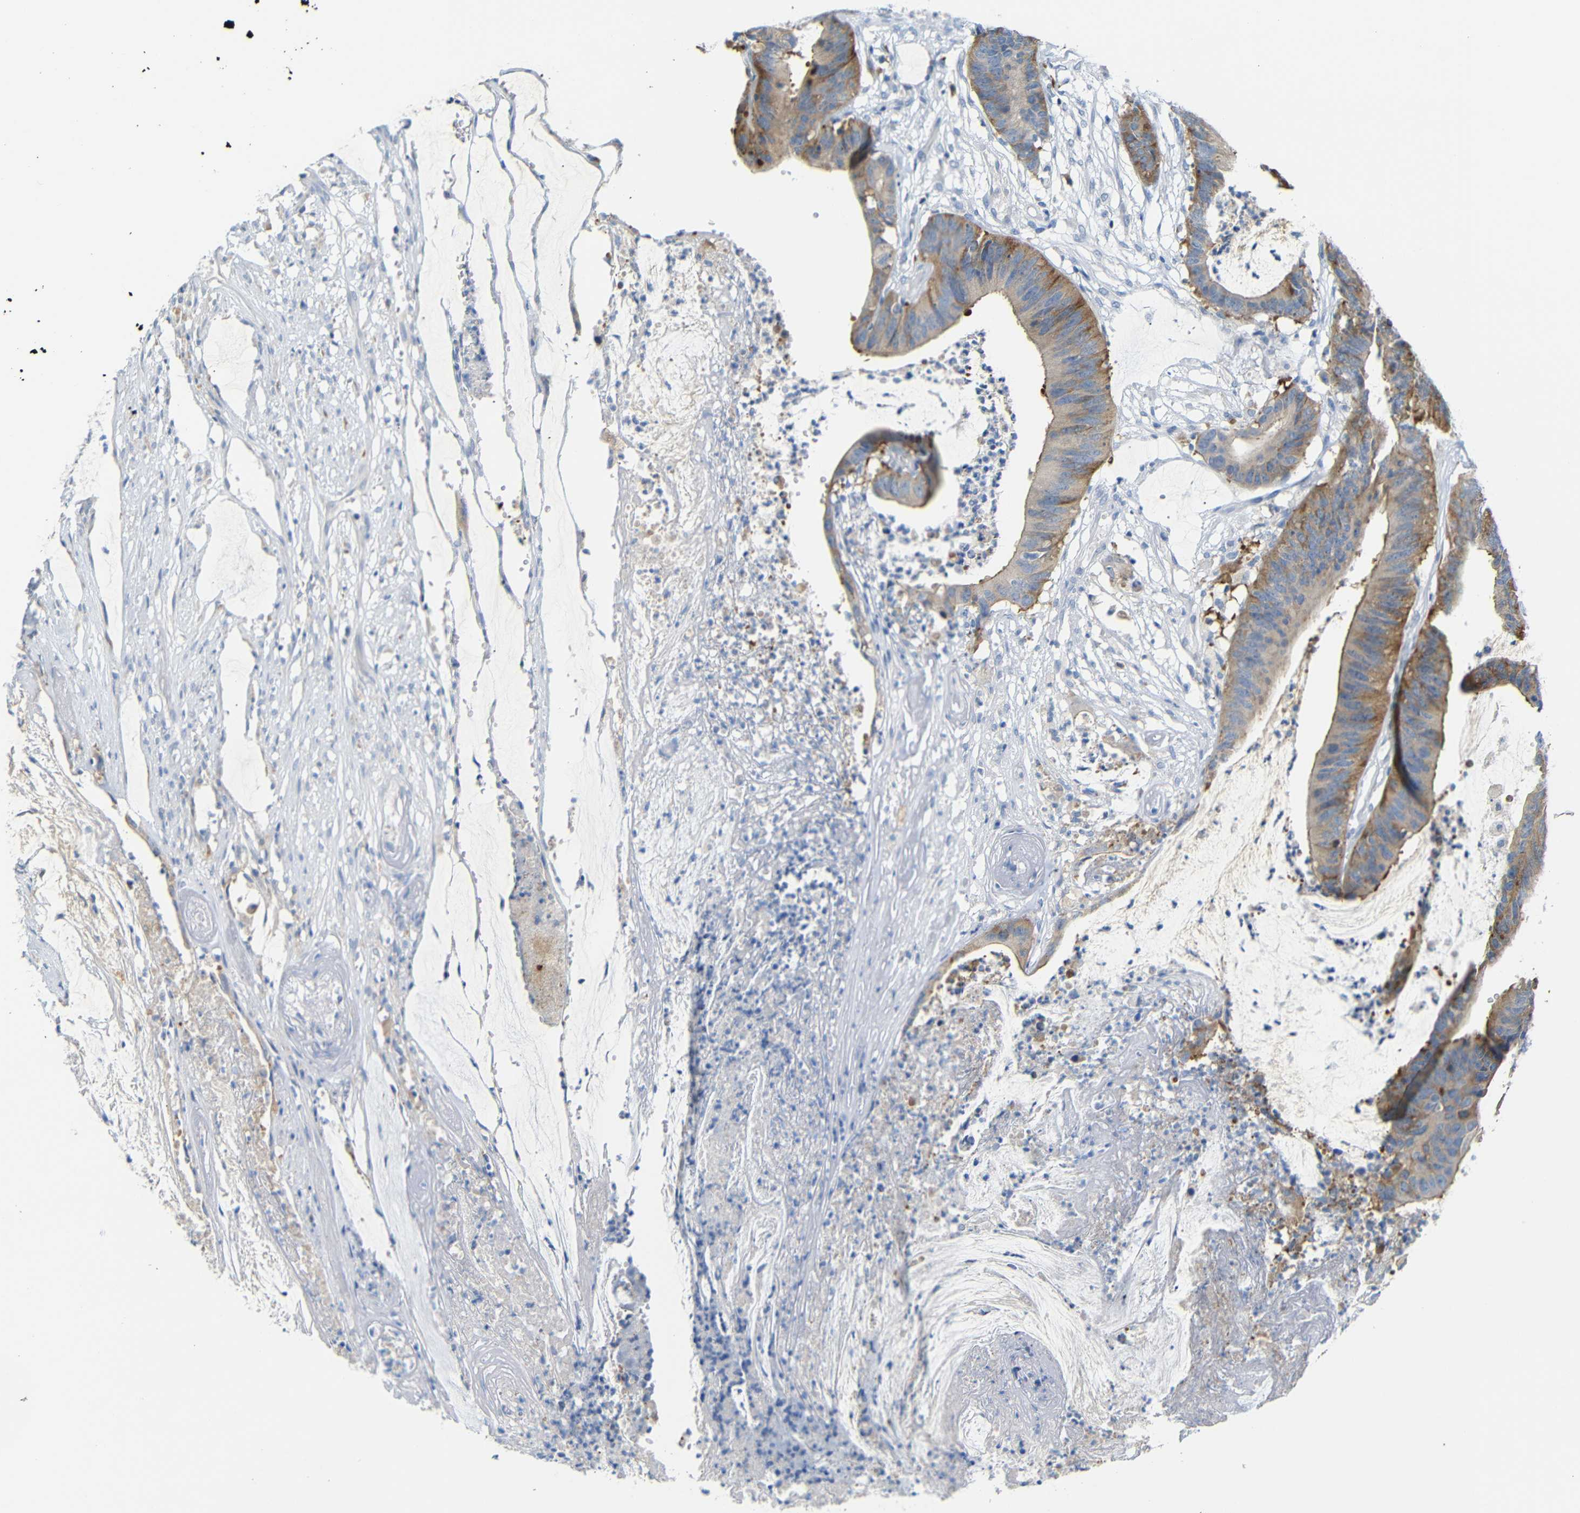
{"staining": {"intensity": "moderate", "quantity": ">75%", "location": "cytoplasmic/membranous"}, "tissue": "colorectal cancer", "cell_type": "Tumor cells", "image_type": "cancer", "snomed": [{"axis": "morphology", "description": "Adenocarcinoma, NOS"}, {"axis": "topography", "description": "Rectum"}], "caption": "About >75% of tumor cells in human colorectal adenocarcinoma reveal moderate cytoplasmic/membranous protein expression as visualized by brown immunohistochemical staining.", "gene": "FCRL1", "patient": {"sex": "female", "age": 66}}